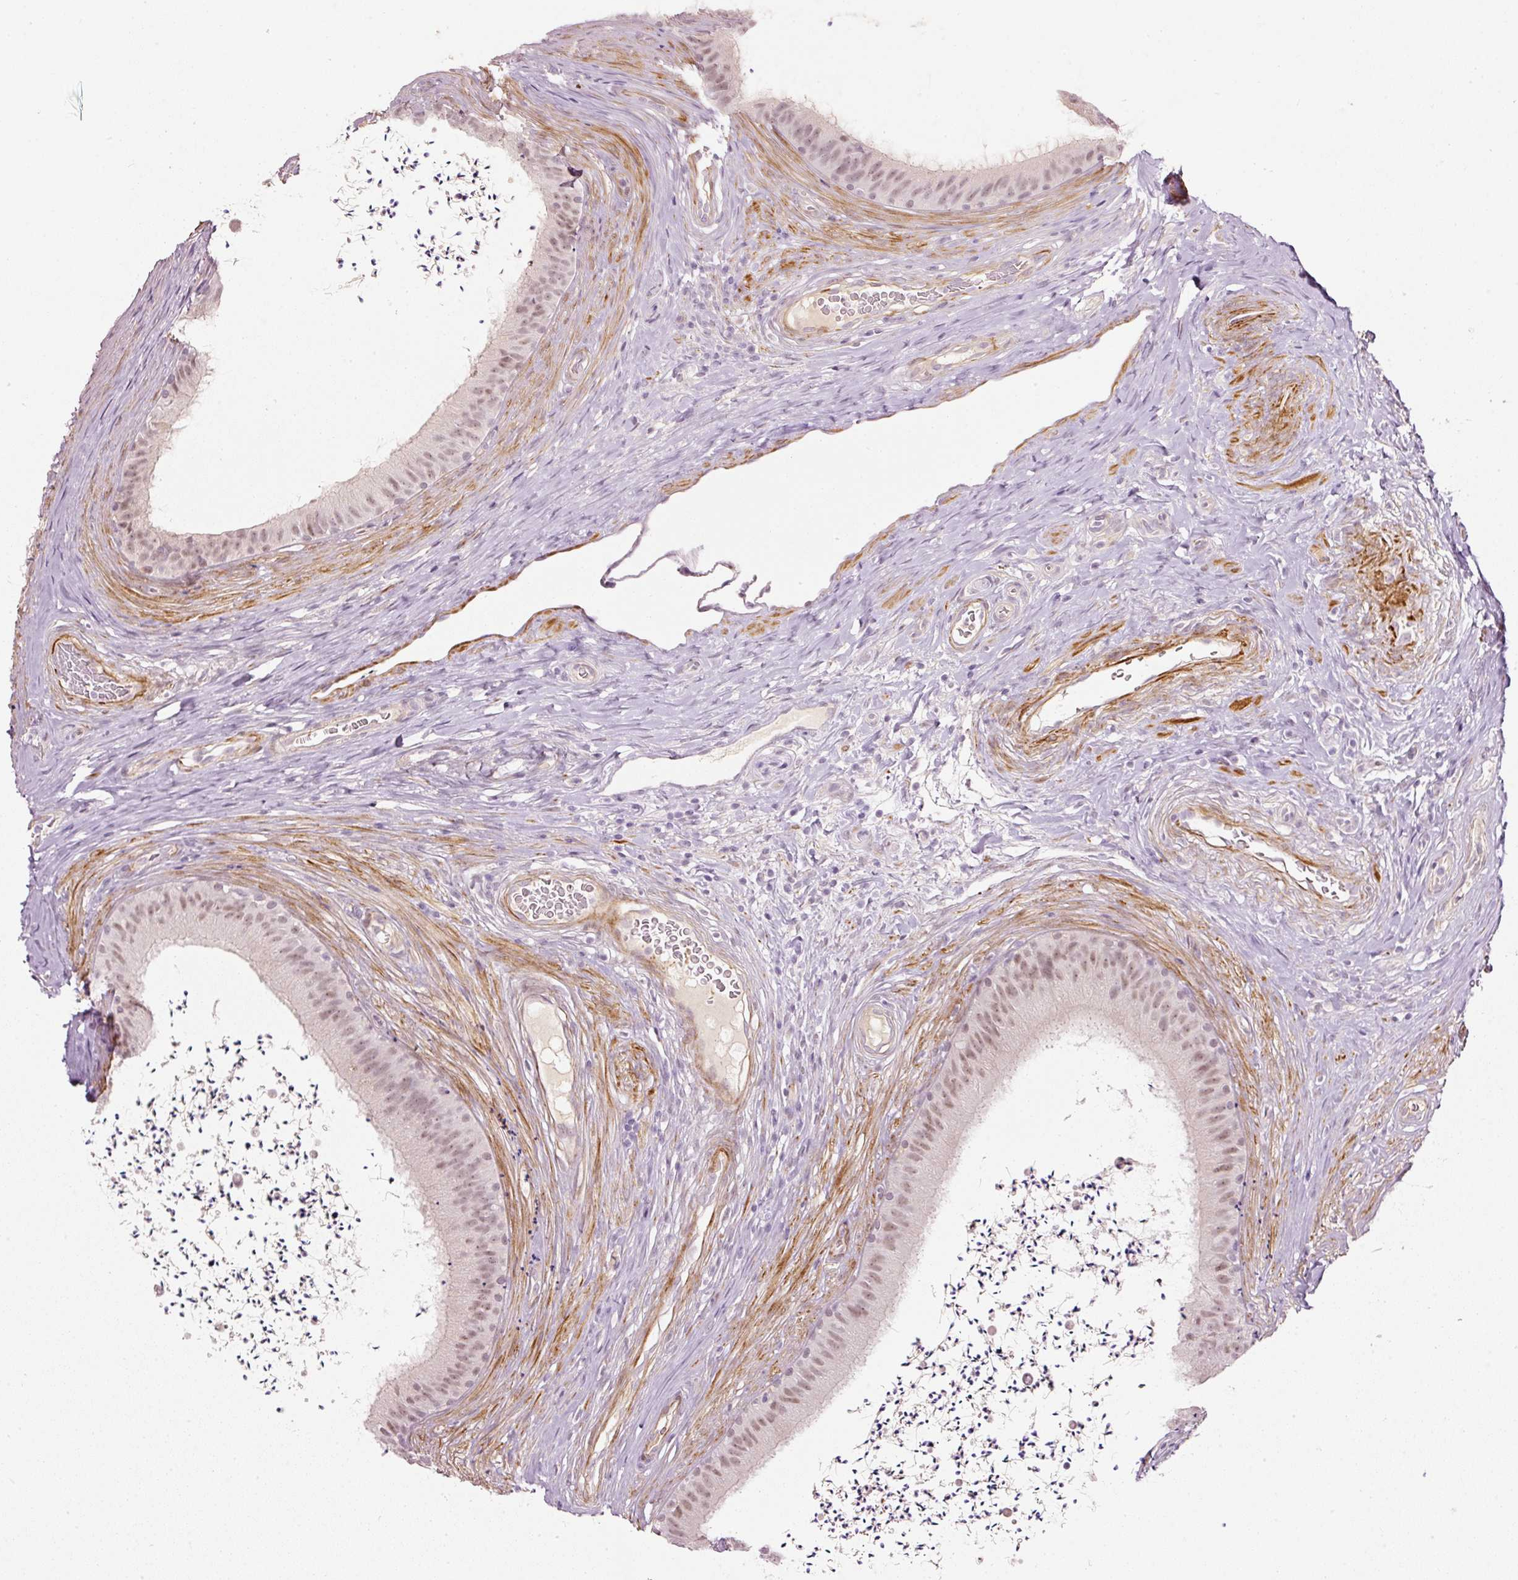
{"staining": {"intensity": "moderate", "quantity": ">75%", "location": "nuclear"}, "tissue": "epididymis", "cell_type": "Glandular cells", "image_type": "normal", "snomed": [{"axis": "morphology", "description": "Normal tissue, NOS"}, {"axis": "topography", "description": "Testis"}, {"axis": "topography", "description": "Epididymis"}], "caption": "An image of epididymis stained for a protein displays moderate nuclear brown staining in glandular cells. The staining is performed using DAB (3,3'-diaminobenzidine) brown chromogen to label protein expression. The nuclei are counter-stained blue using hematoxylin.", "gene": "TOGARAM1", "patient": {"sex": "male", "age": 41}}